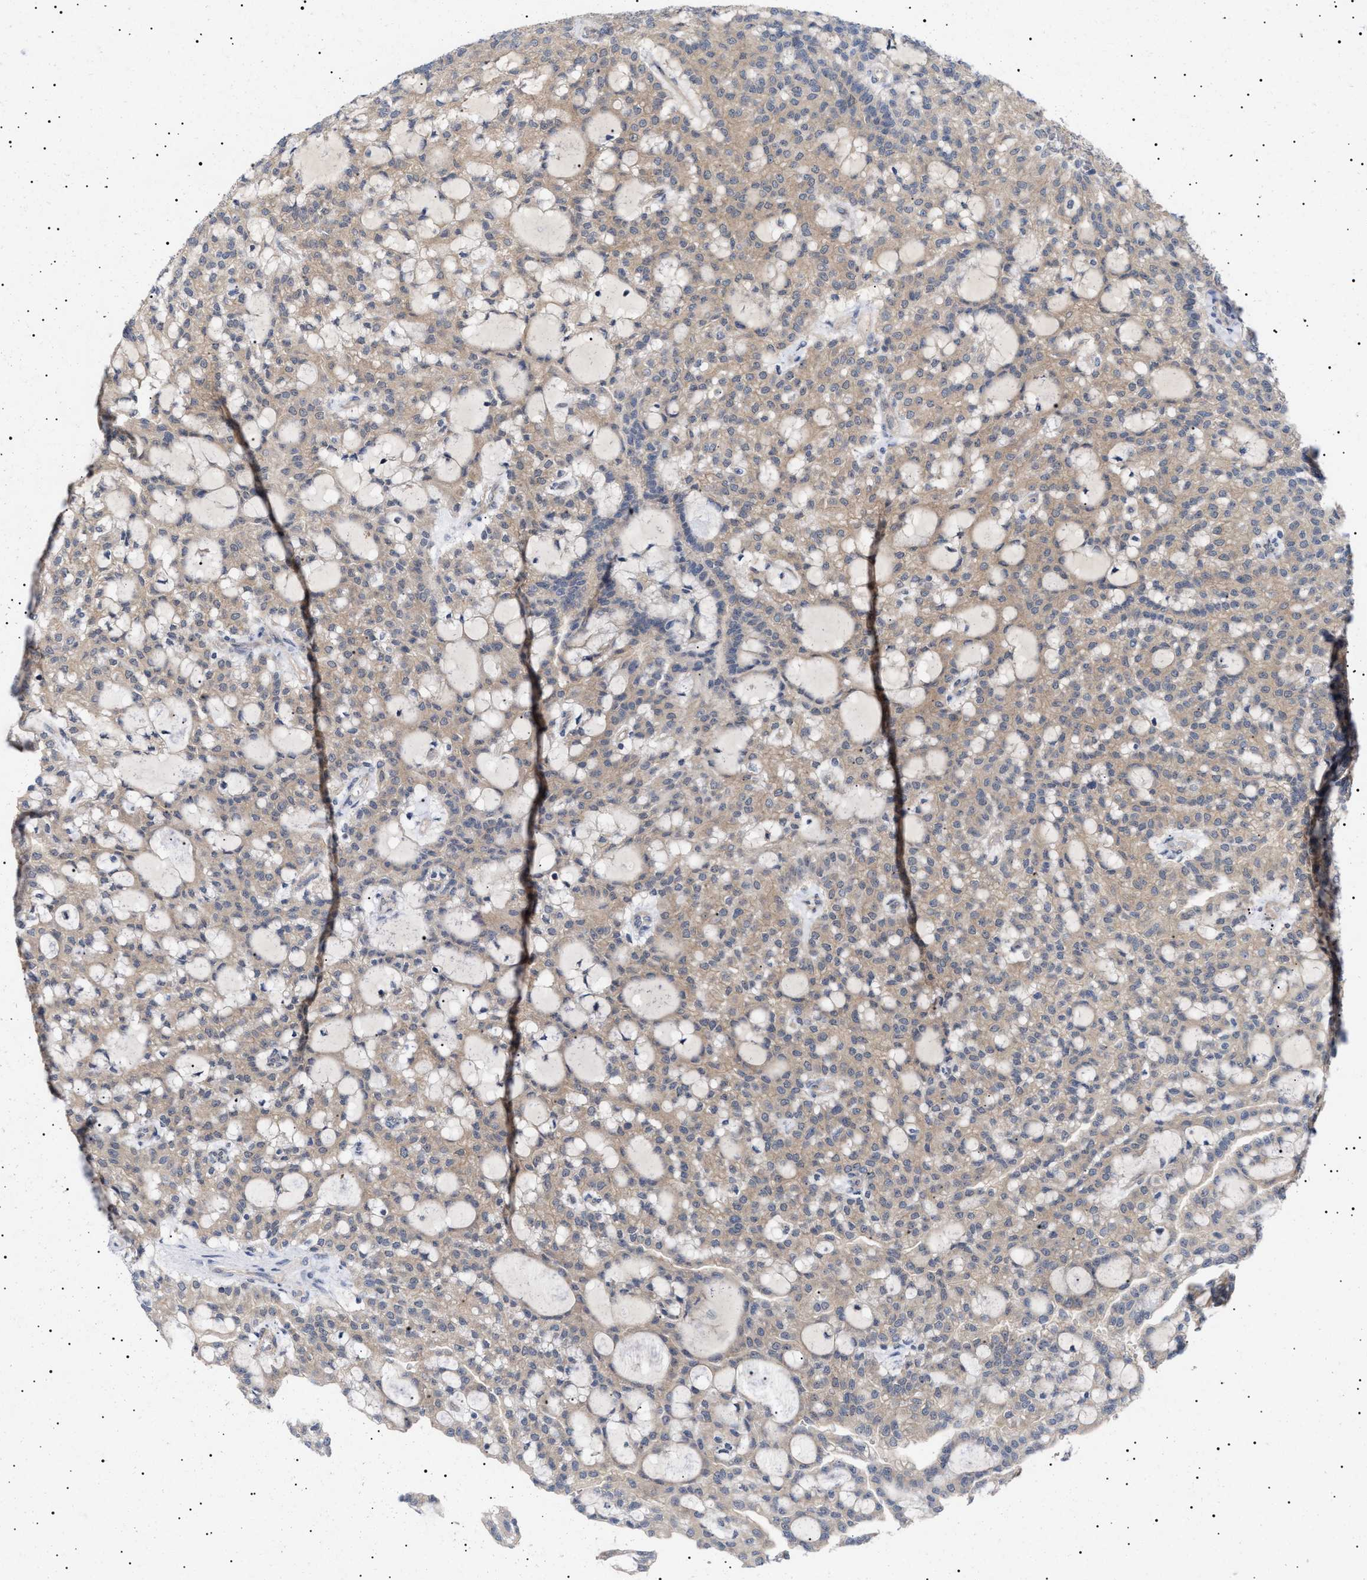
{"staining": {"intensity": "weak", "quantity": ">75%", "location": "cytoplasmic/membranous"}, "tissue": "renal cancer", "cell_type": "Tumor cells", "image_type": "cancer", "snomed": [{"axis": "morphology", "description": "Adenocarcinoma, NOS"}, {"axis": "topography", "description": "Kidney"}], "caption": "Tumor cells demonstrate weak cytoplasmic/membranous expression in about >75% of cells in renal cancer.", "gene": "NPLOC4", "patient": {"sex": "male", "age": 63}}